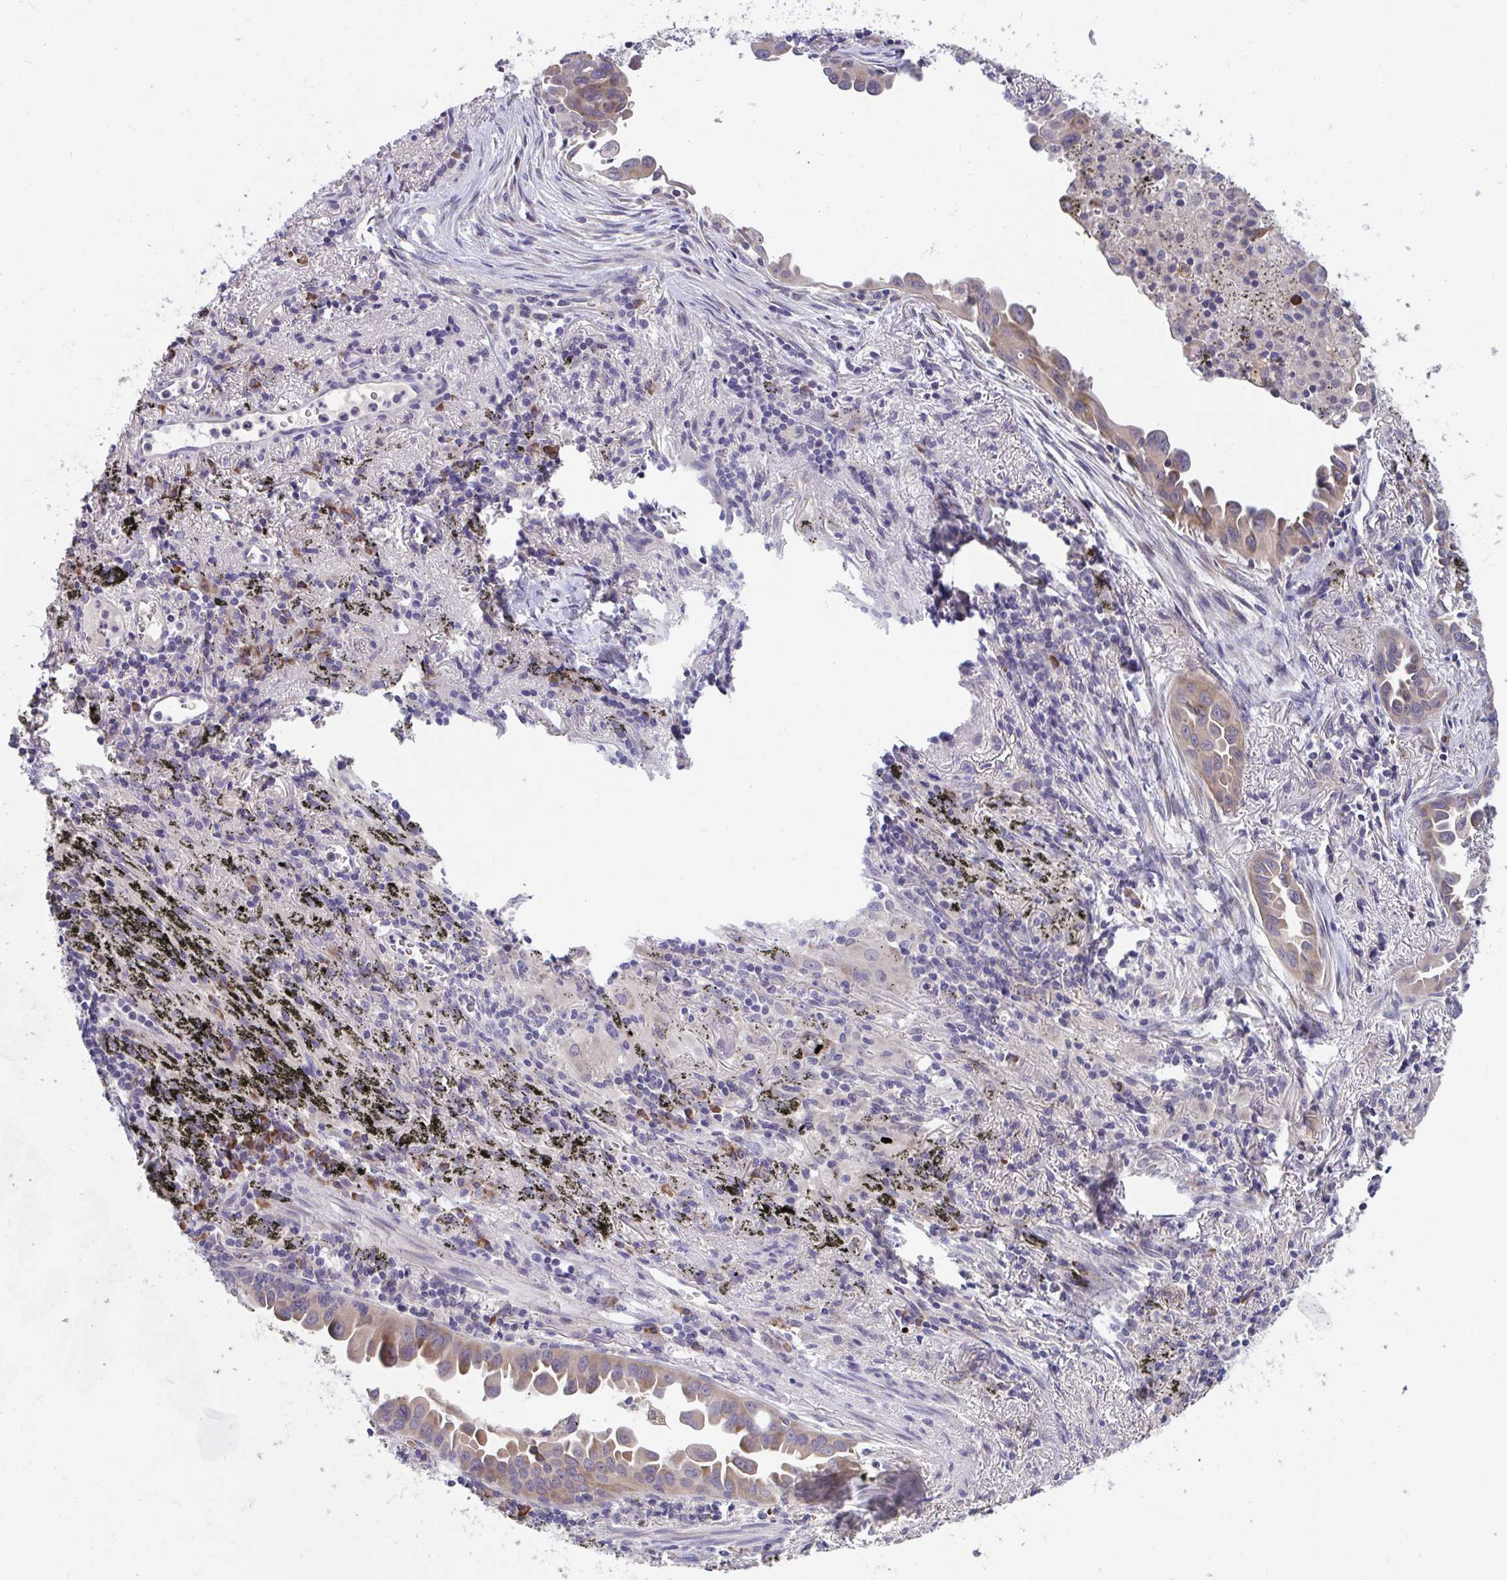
{"staining": {"intensity": "weak", "quantity": "25%-75%", "location": "cytoplasmic/membranous"}, "tissue": "lung cancer", "cell_type": "Tumor cells", "image_type": "cancer", "snomed": [{"axis": "morphology", "description": "Adenocarcinoma, NOS"}, {"axis": "topography", "description": "Lung"}], "caption": "Human lung adenocarcinoma stained for a protein (brown) shows weak cytoplasmic/membranous positive staining in about 25%-75% of tumor cells.", "gene": "SUSD4", "patient": {"sex": "male", "age": 68}}